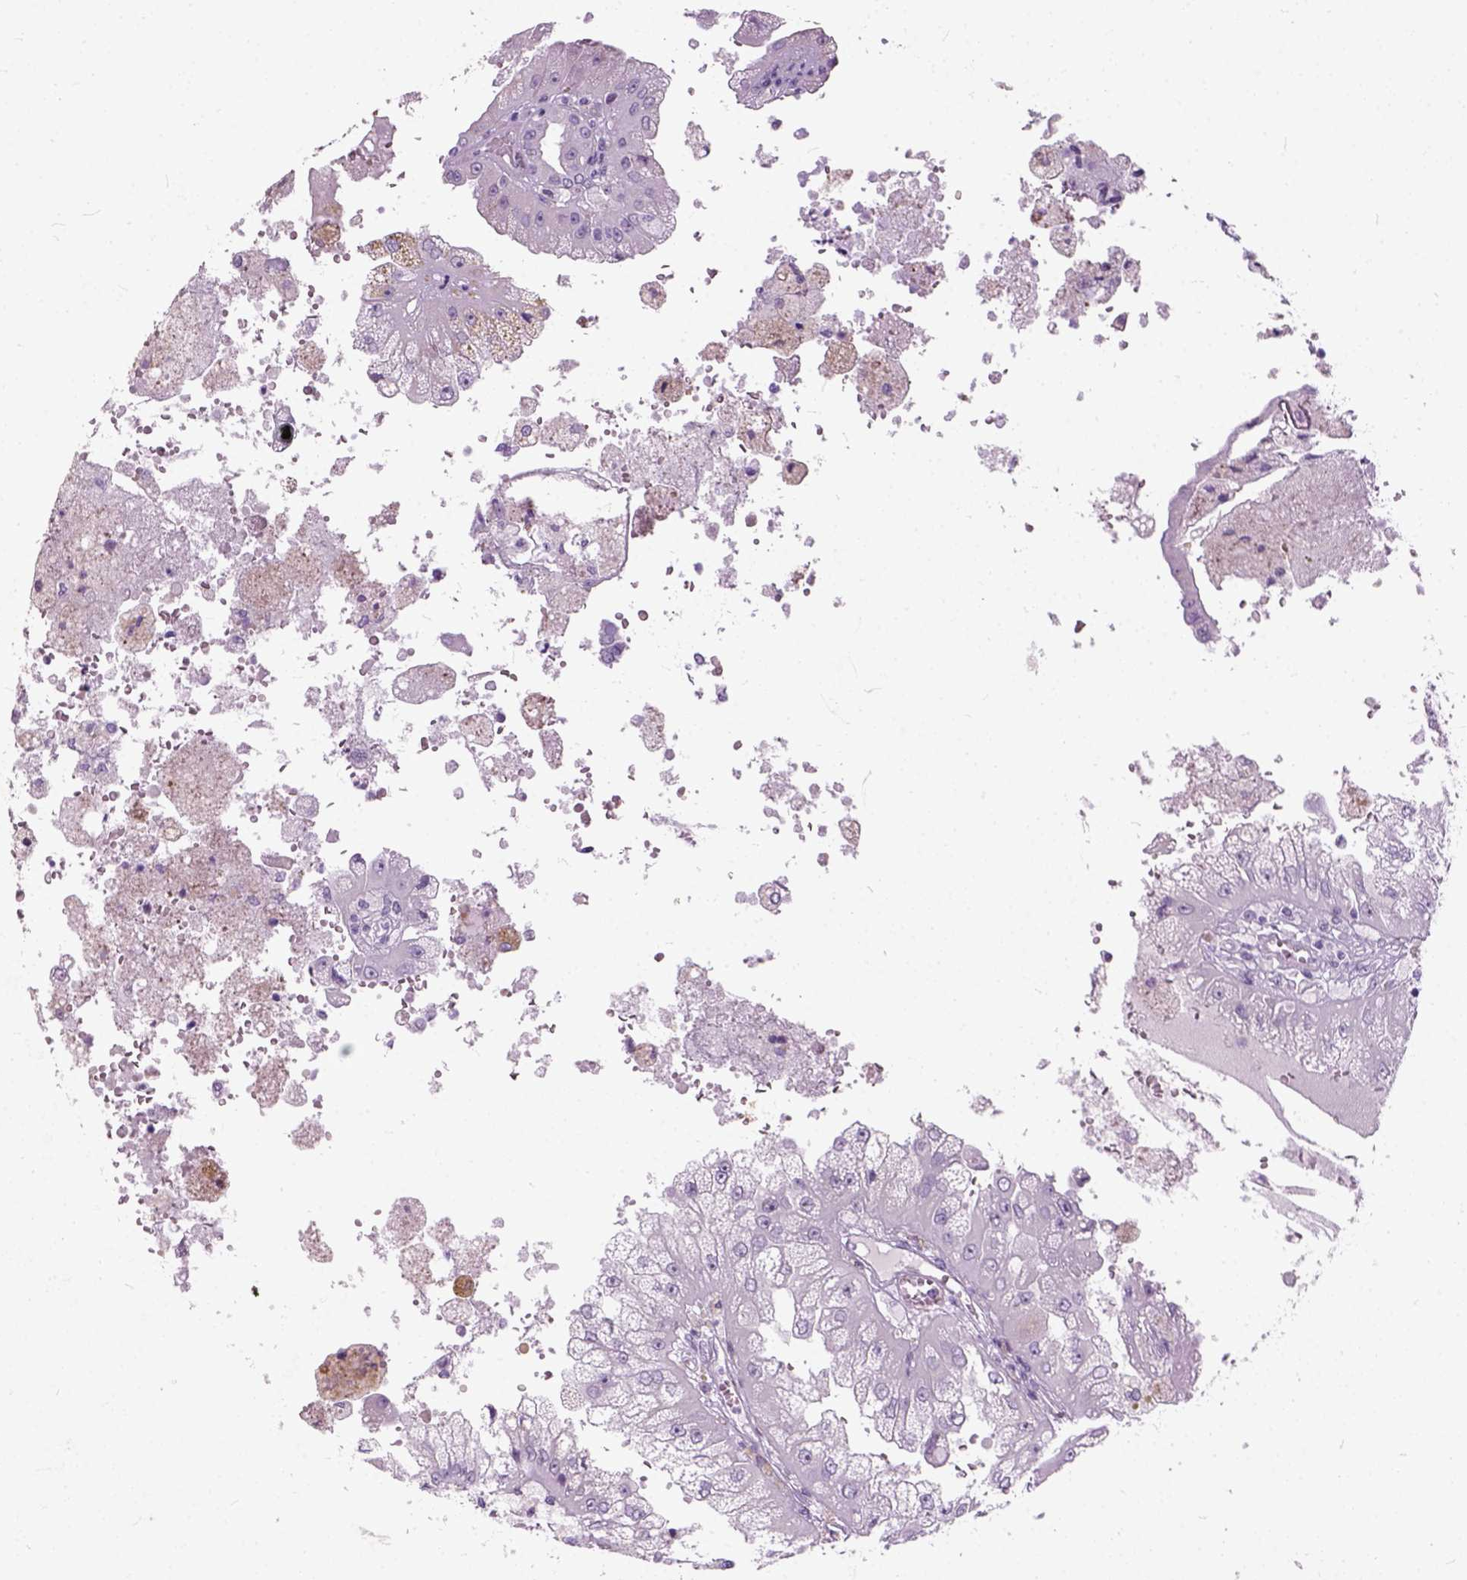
{"staining": {"intensity": "negative", "quantity": "none", "location": "none"}, "tissue": "renal cancer", "cell_type": "Tumor cells", "image_type": "cancer", "snomed": [{"axis": "morphology", "description": "Adenocarcinoma, NOS"}, {"axis": "topography", "description": "Kidney"}], "caption": "Immunohistochemistry (IHC) of human adenocarcinoma (renal) demonstrates no expression in tumor cells.", "gene": "AXDND1", "patient": {"sex": "male", "age": 58}}